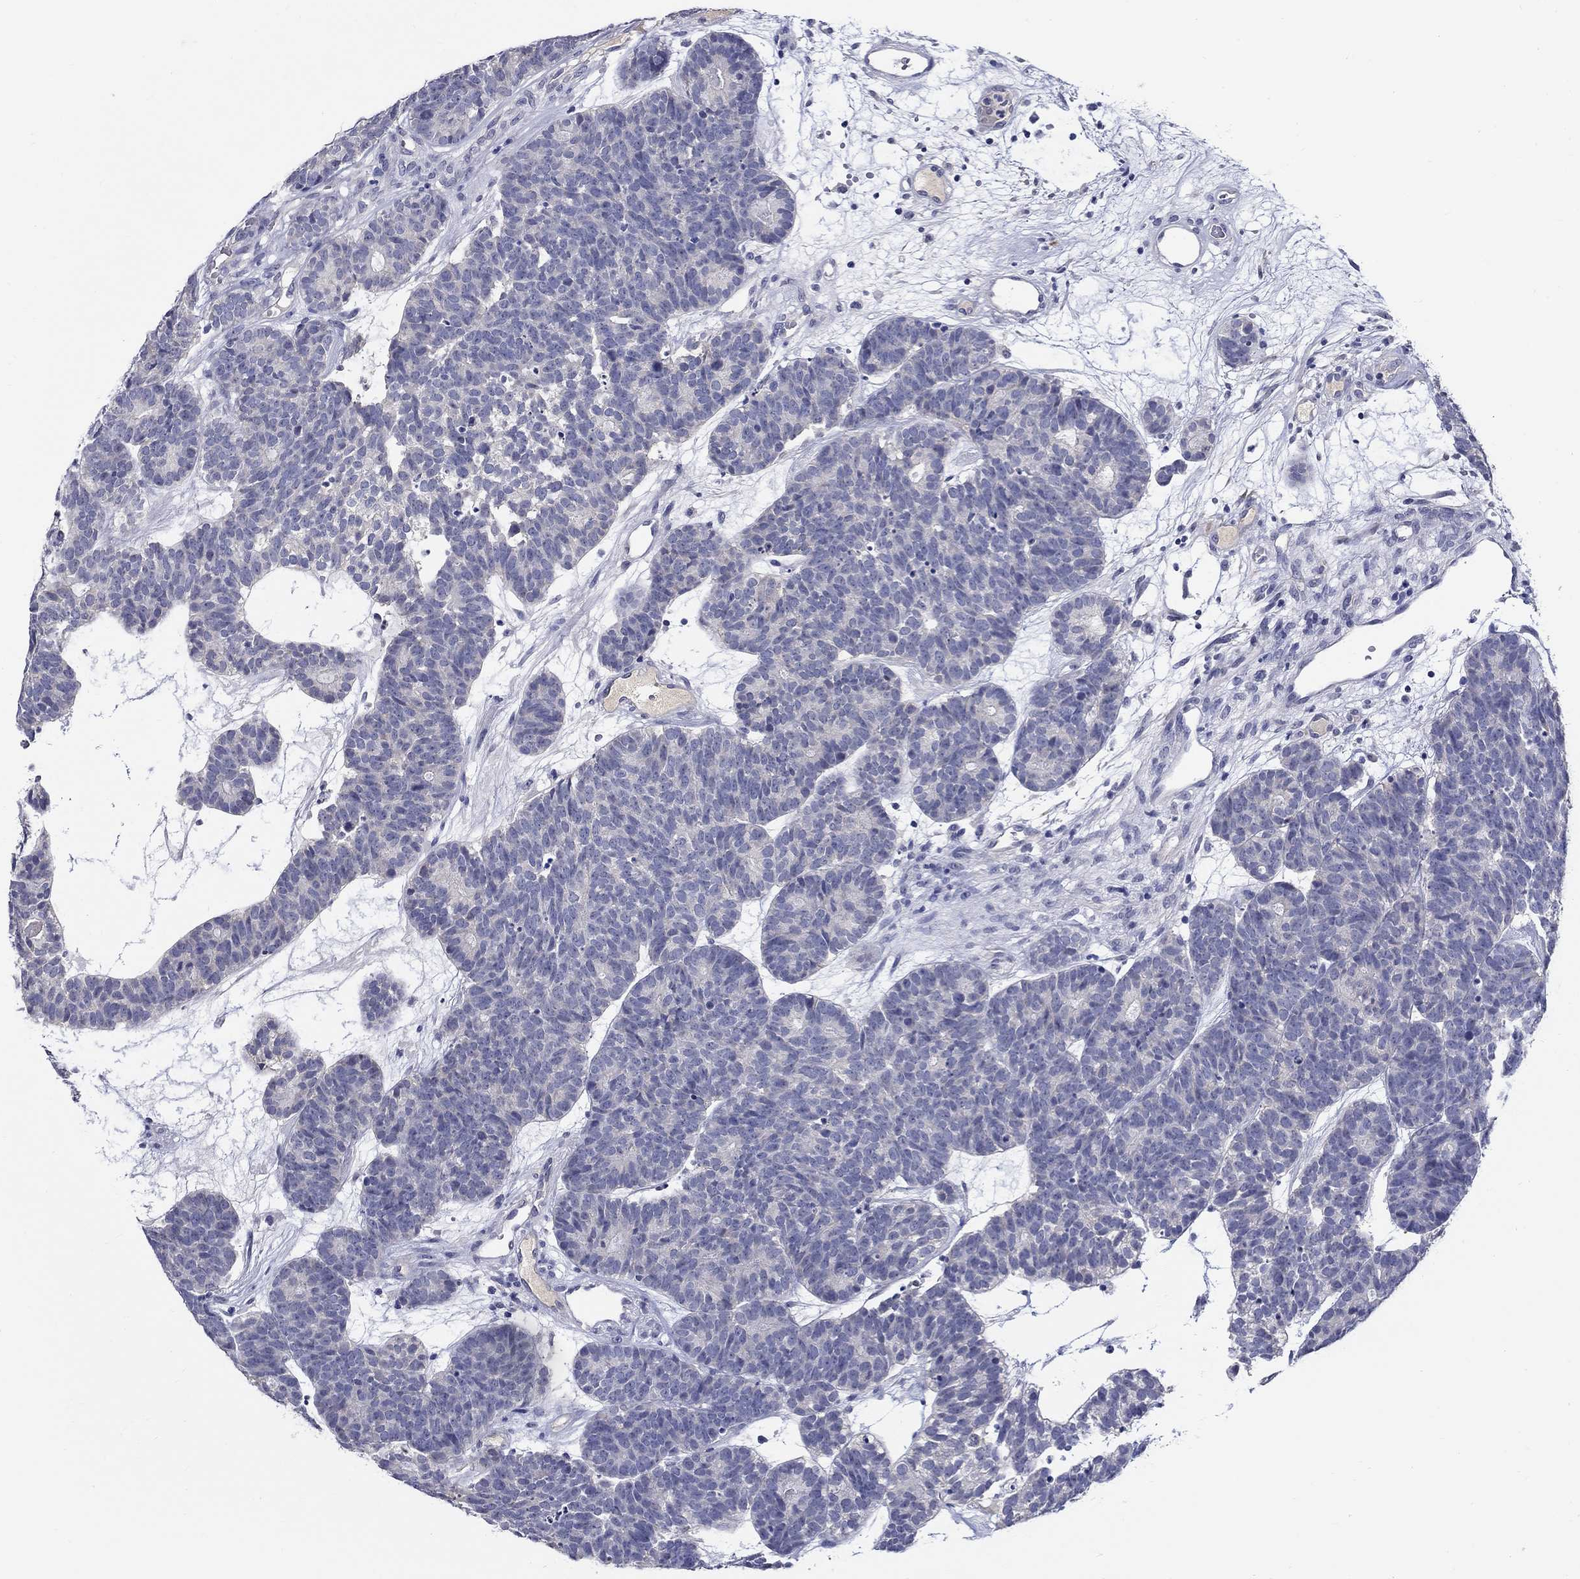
{"staining": {"intensity": "negative", "quantity": "none", "location": "none"}, "tissue": "head and neck cancer", "cell_type": "Tumor cells", "image_type": "cancer", "snomed": [{"axis": "morphology", "description": "Adenocarcinoma, NOS"}, {"axis": "topography", "description": "Head-Neck"}], "caption": "IHC of adenocarcinoma (head and neck) reveals no expression in tumor cells.", "gene": "SLC30A3", "patient": {"sex": "female", "age": 81}}